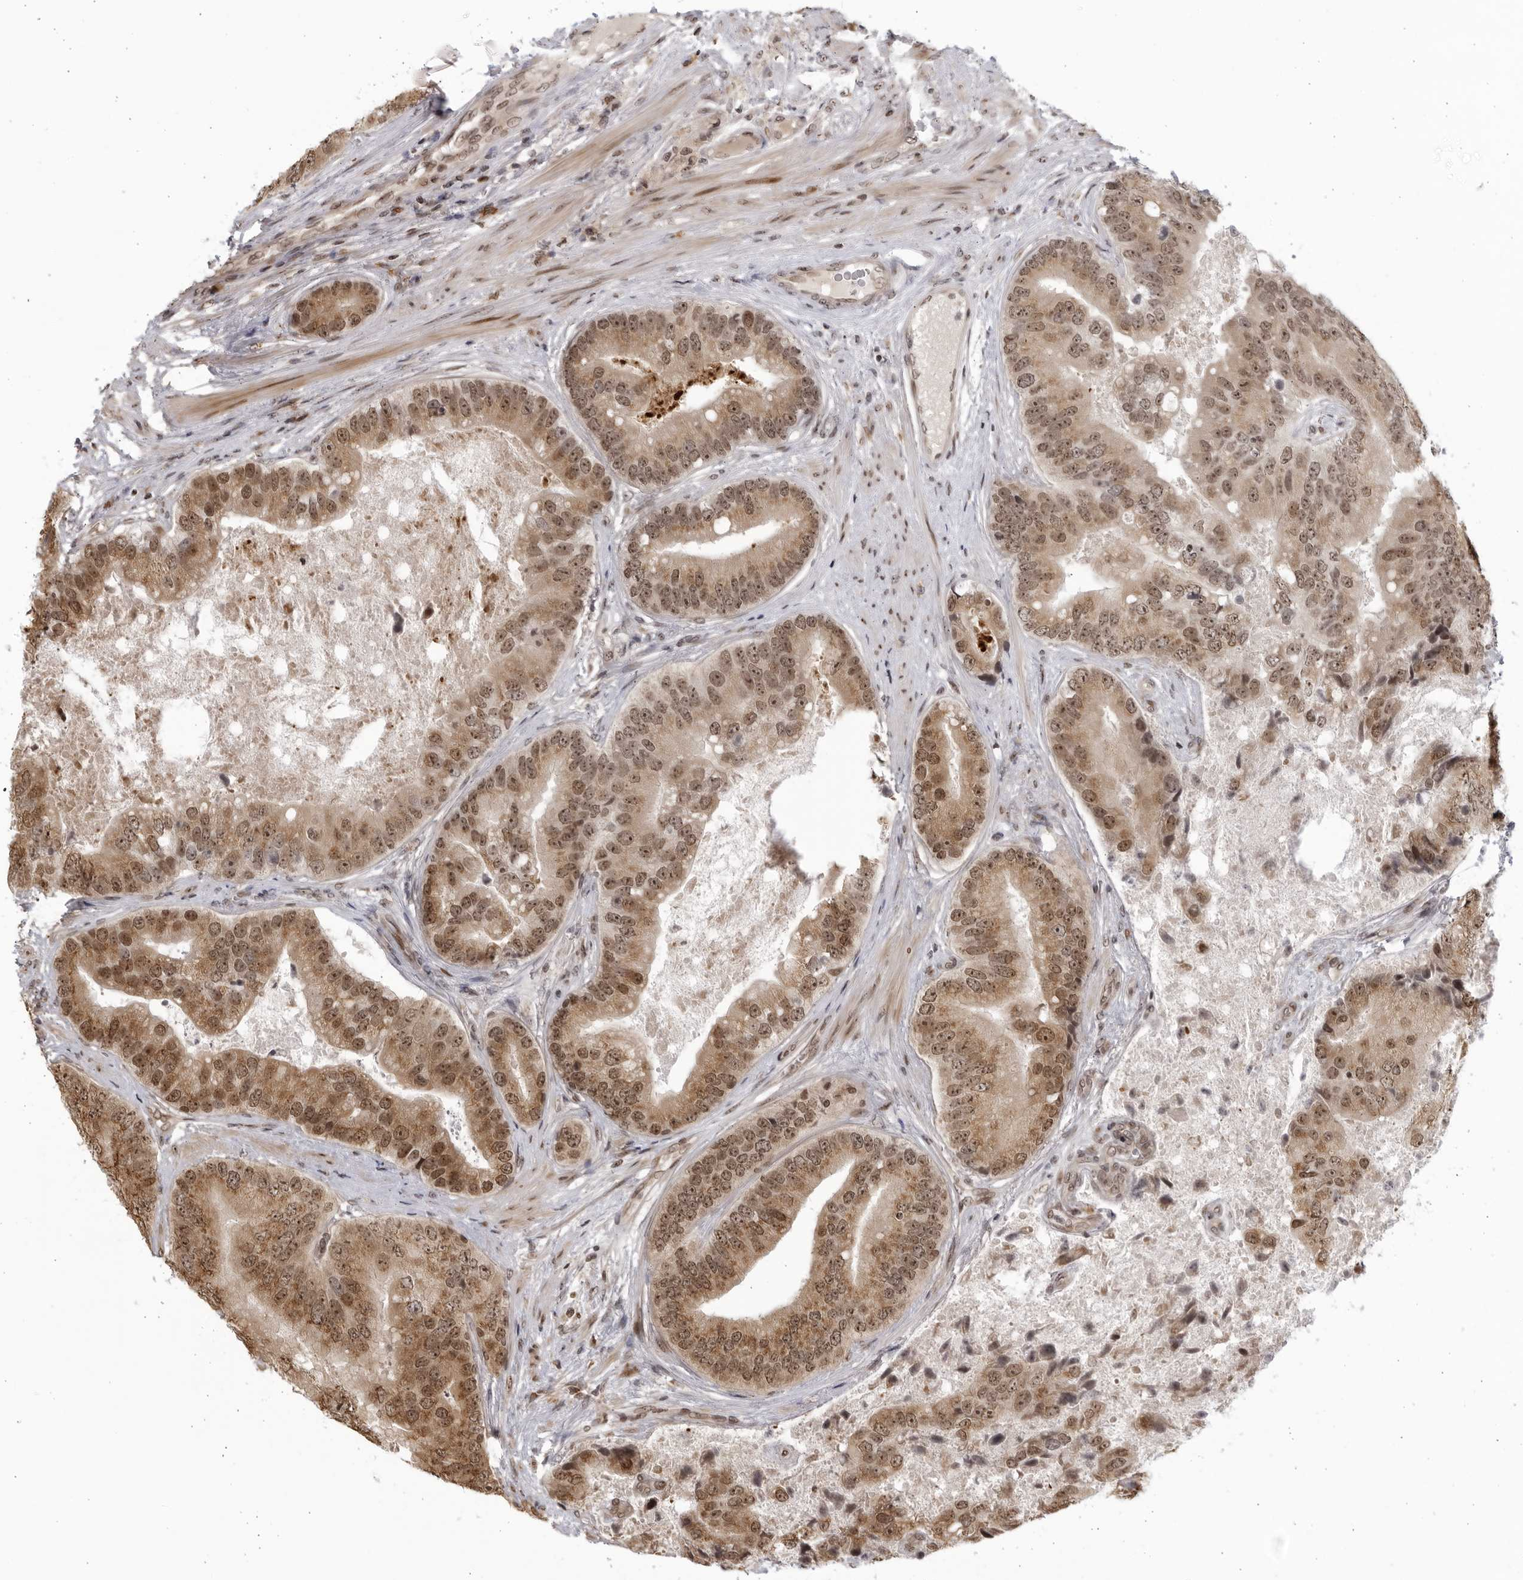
{"staining": {"intensity": "moderate", "quantity": ">75%", "location": "cytoplasmic/membranous,nuclear"}, "tissue": "prostate cancer", "cell_type": "Tumor cells", "image_type": "cancer", "snomed": [{"axis": "morphology", "description": "Adenocarcinoma, High grade"}, {"axis": "topography", "description": "Prostate"}], "caption": "Protein analysis of high-grade adenocarcinoma (prostate) tissue exhibits moderate cytoplasmic/membranous and nuclear staining in approximately >75% of tumor cells. The staining was performed using DAB (3,3'-diaminobenzidine), with brown indicating positive protein expression. Nuclei are stained blue with hematoxylin.", "gene": "RASGEF1C", "patient": {"sex": "male", "age": 70}}